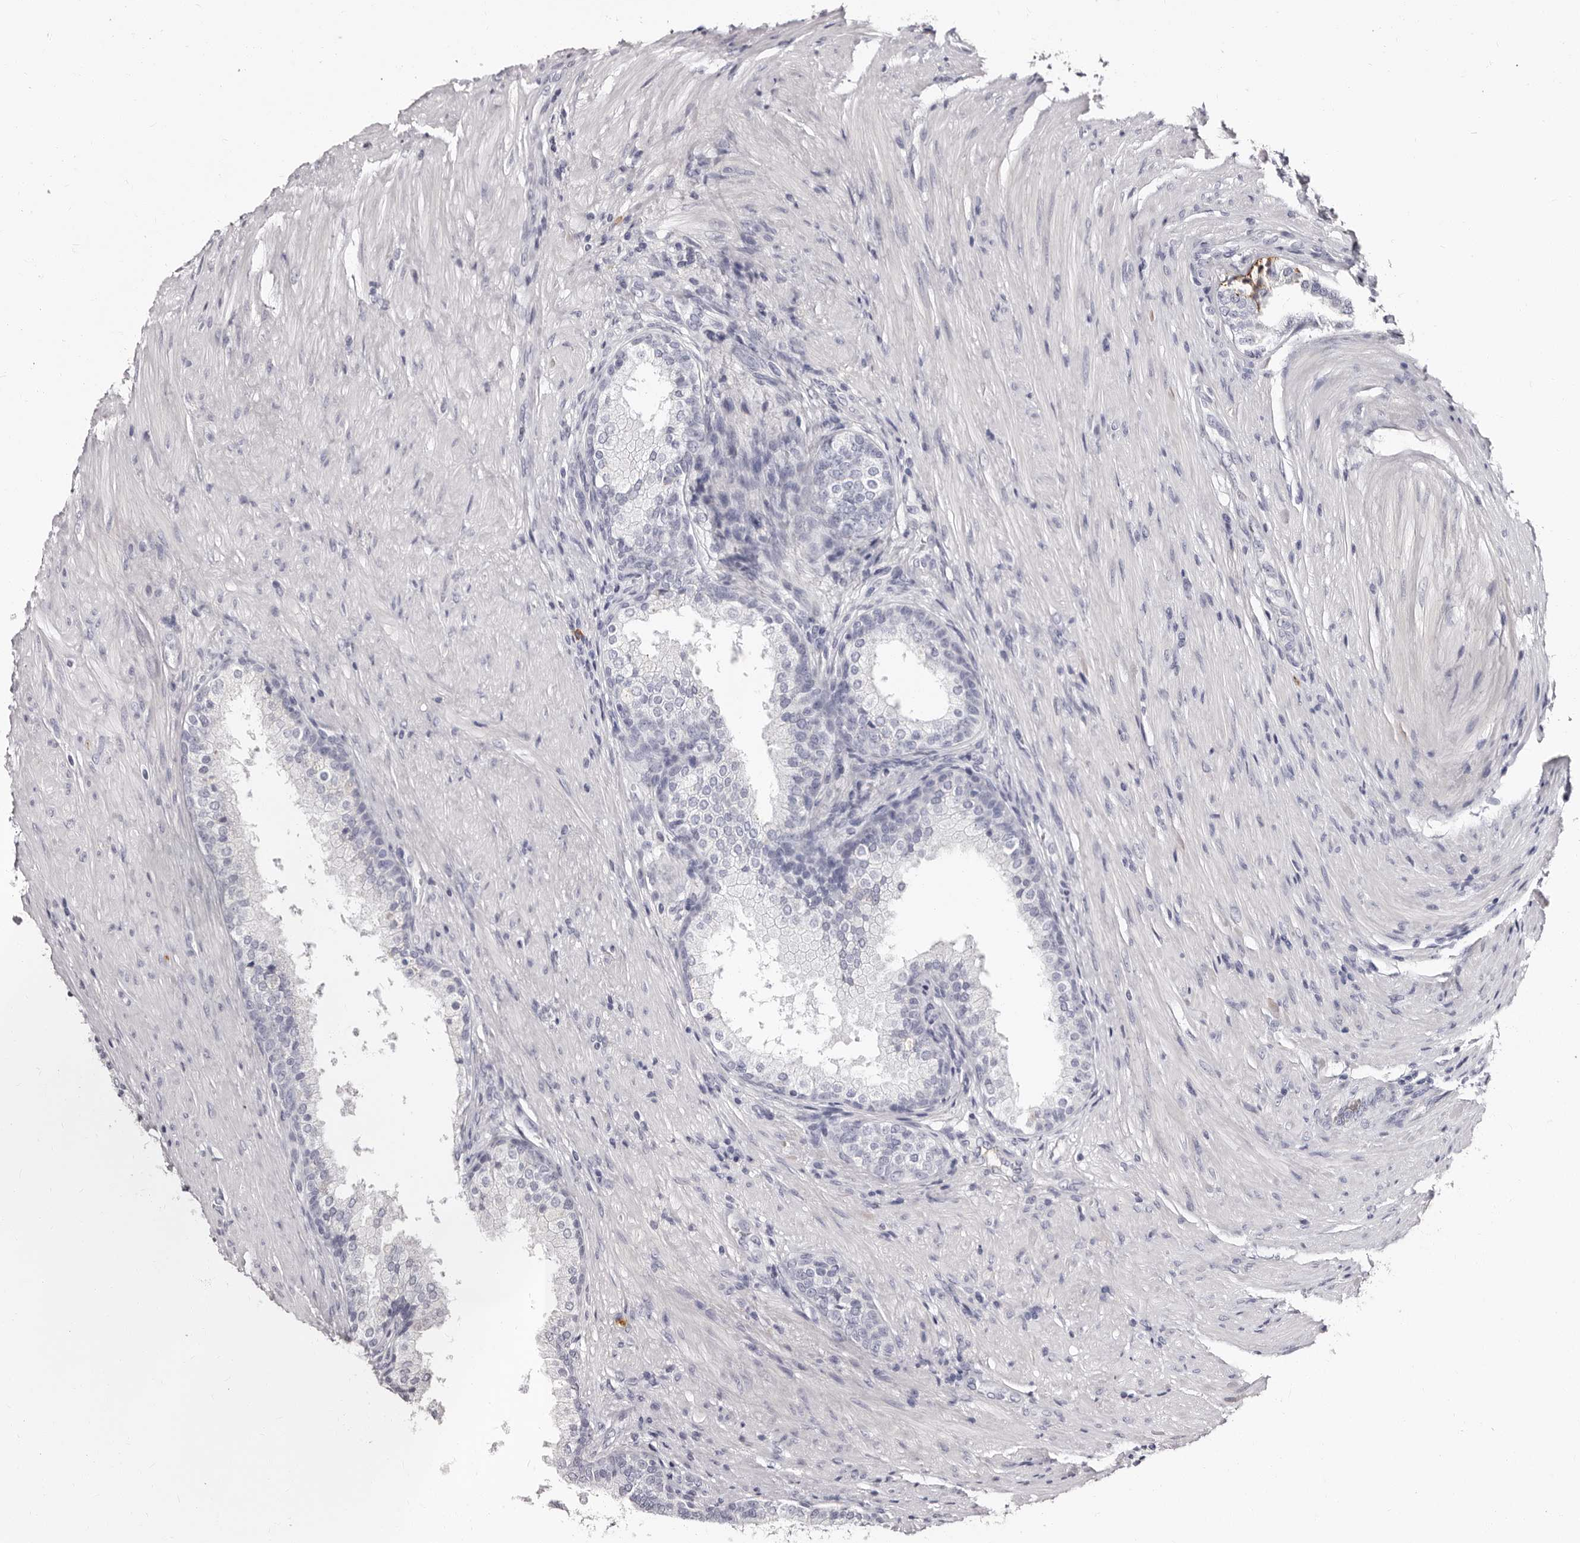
{"staining": {"intensity": "negative", "quantity": "none", "location": "none"}, "tissue": "prostate cancer", "cell_type": "Tumor cells", "image_type": "cancer", "snomed": [{"axis": "morphology", "description": "Adenocarcinoma, High grade"}, {"axis": "topography", "description": "Prostate"}], "caption": "The immunohistochemistry micrograph has no significant expression in tumor cells of prostate high-grade adenocarcinoma tissue. The staining was performed using DAB (3,3'-diaminobenzidine) to visualize the protein expression in brown, while the nuclei were stained in blue with hematoxylin (Magnification: 20x).", "gene": "TBC1D22B", "patient": {"sex": "male", "age": 60}}